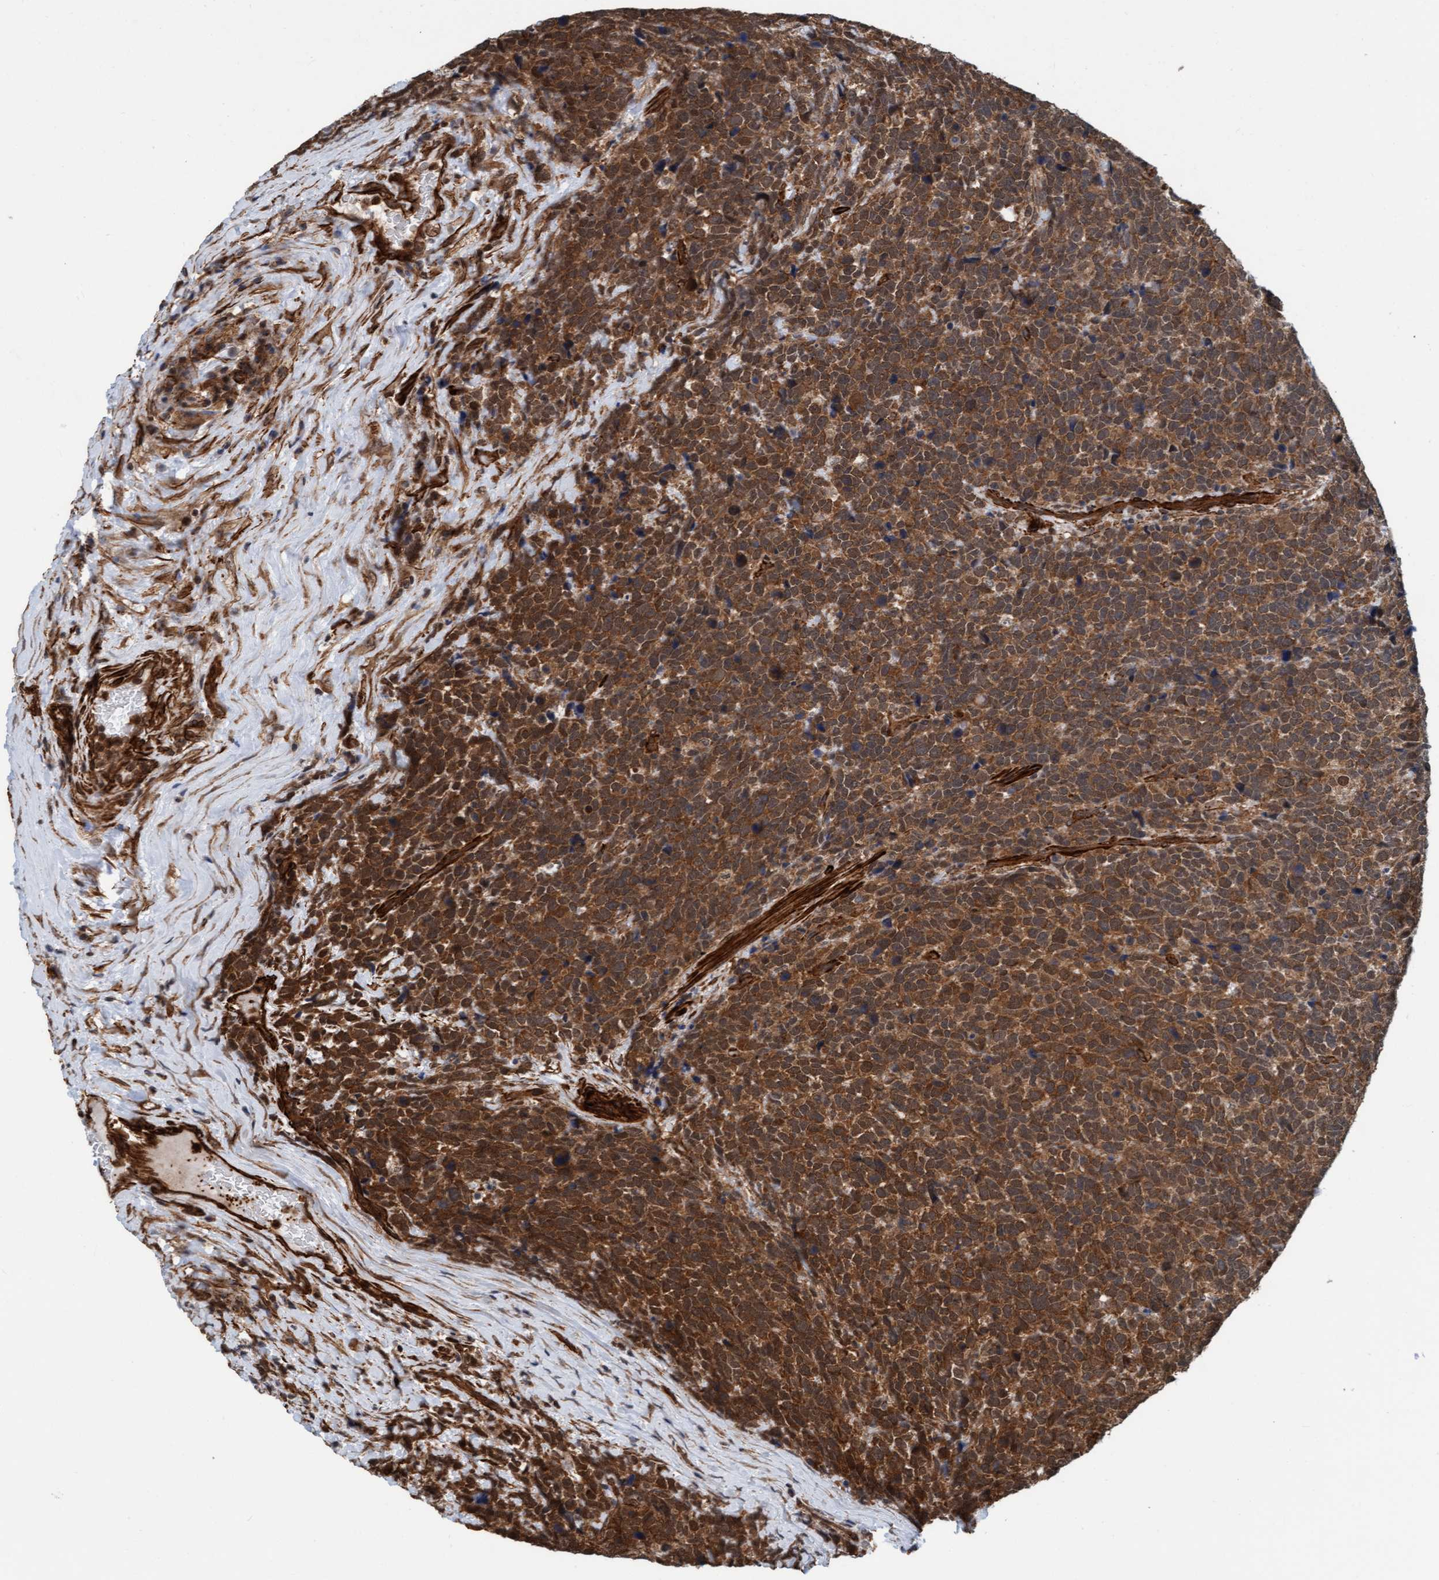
{"staining": {"intensity": "strong", "quantity": ">75%", "location": "cytoplasmic/membranous,nuclear"}, "tissue": "urothelial cancer", "cell_type": "Tumor cells", "image_type": "cancer", "snomed": [{"axis": "morphology", "description": "Urothelial carcinoma, High grade"}, {"axis": "topography", "description": "Urinary bladder"}], "caption": "DAB (3,3'-diaminobenzidine) immunohistochemical staining of high-grade urothelial carcinoma displays strong cytoplasmic/membranous and nuclear protein expression in about >75% of tumor cells.", "gene": "STXBP4", "patient": {"sex": "female", "age": 82}}